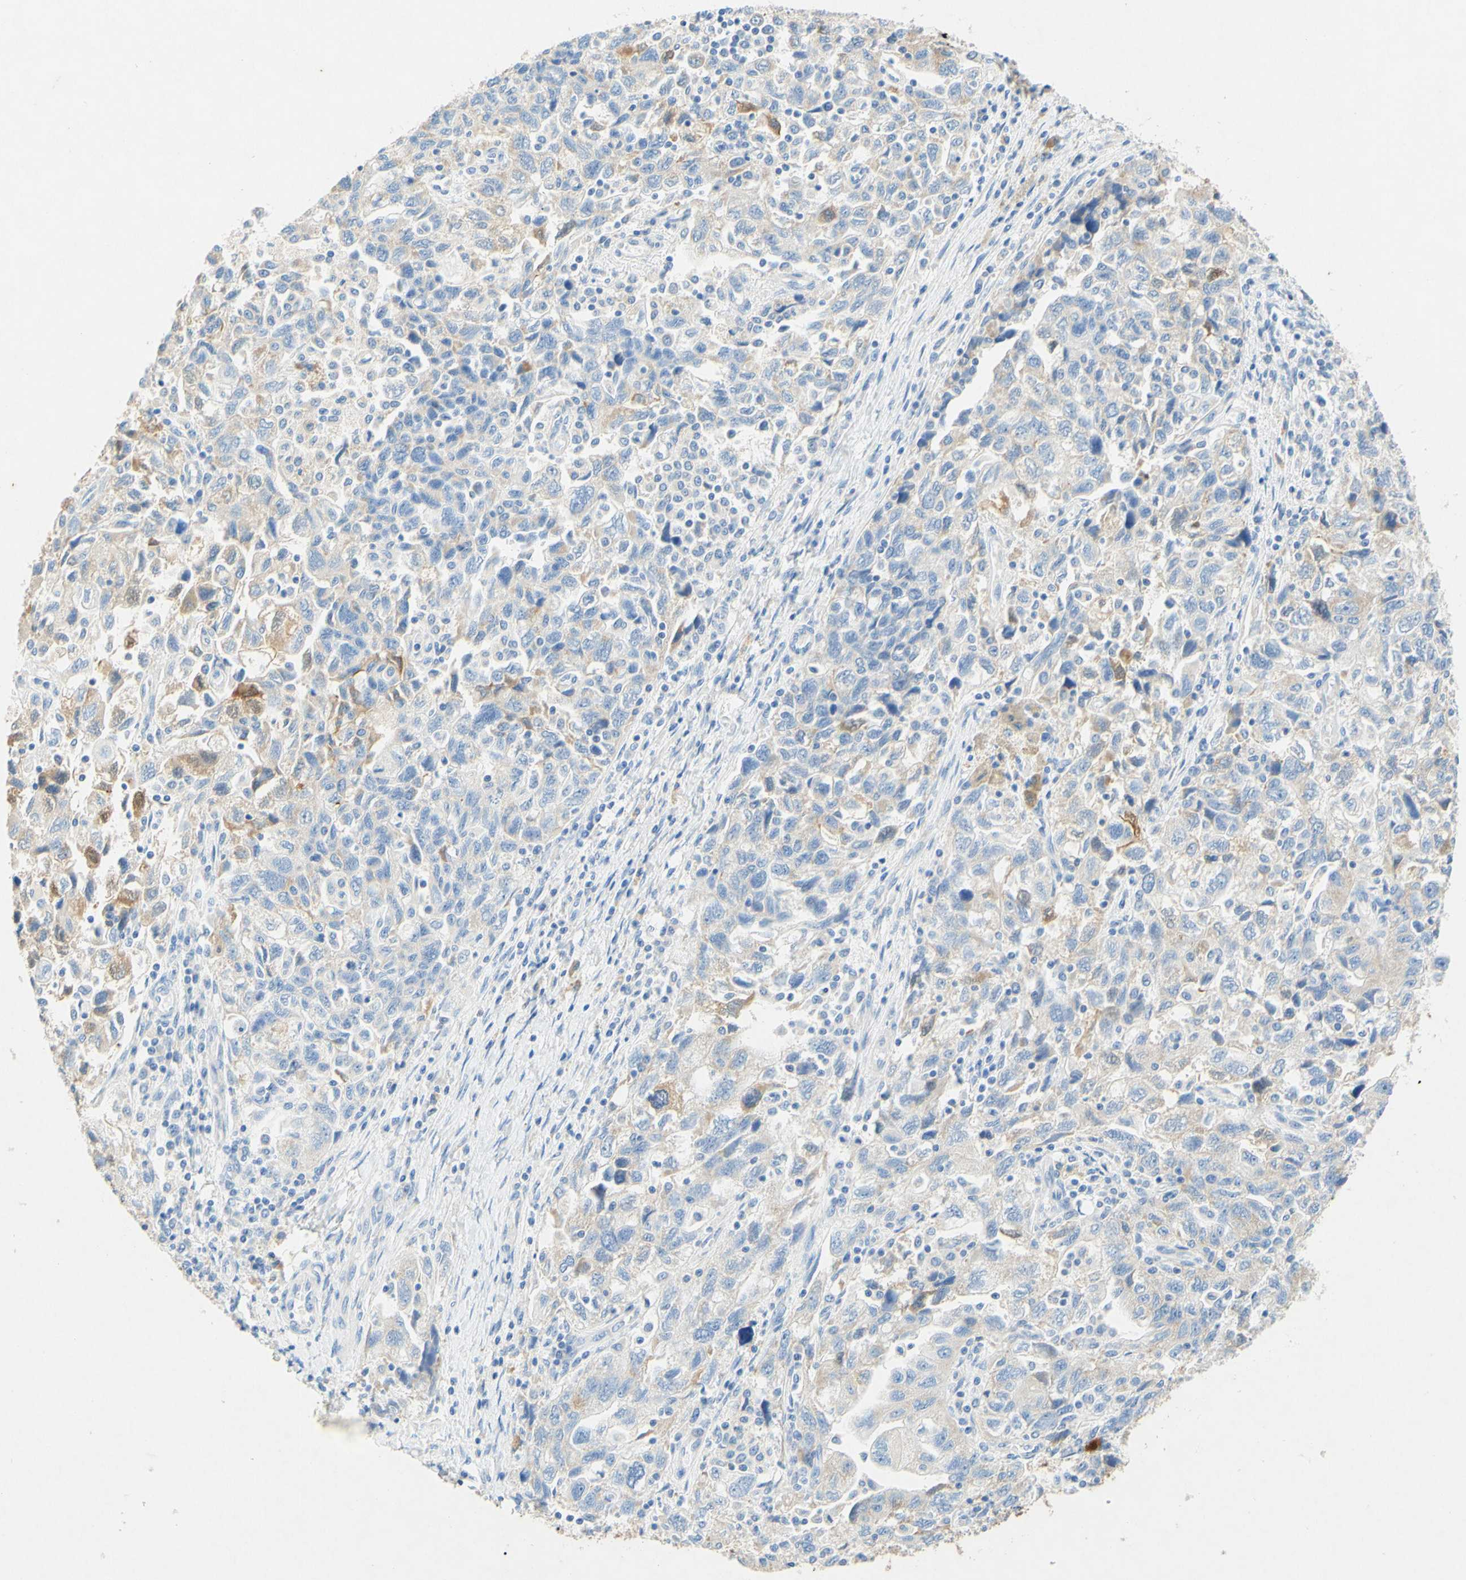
{"staining": {"intensity": "weak", "quantity": "<25%", "location": "cytoplasmic/membranous"}, "tissue": "ovarian cancer", "cell_type": "Tumor cells", "image_type": "cancer", "snomed": [{"axis": "morphology", "description": "Carcinoma, NOS"}, {"axis": "morphology", "description": "Cystadenocarcinoma, serous, NOS"}, {"axis": "topography", "description": "Ovary"}], "caption": "IHC image of human carcinoma (ovarian) stained for a protein (brown), which shows no positivity in tumor cells. (DAB (3,3'-diaminobenzidine) IHC visualized using brightfield microscopy, high magnification).", "gene": "SLC46A1", "patient": {"sex": "female", "age": 69}}